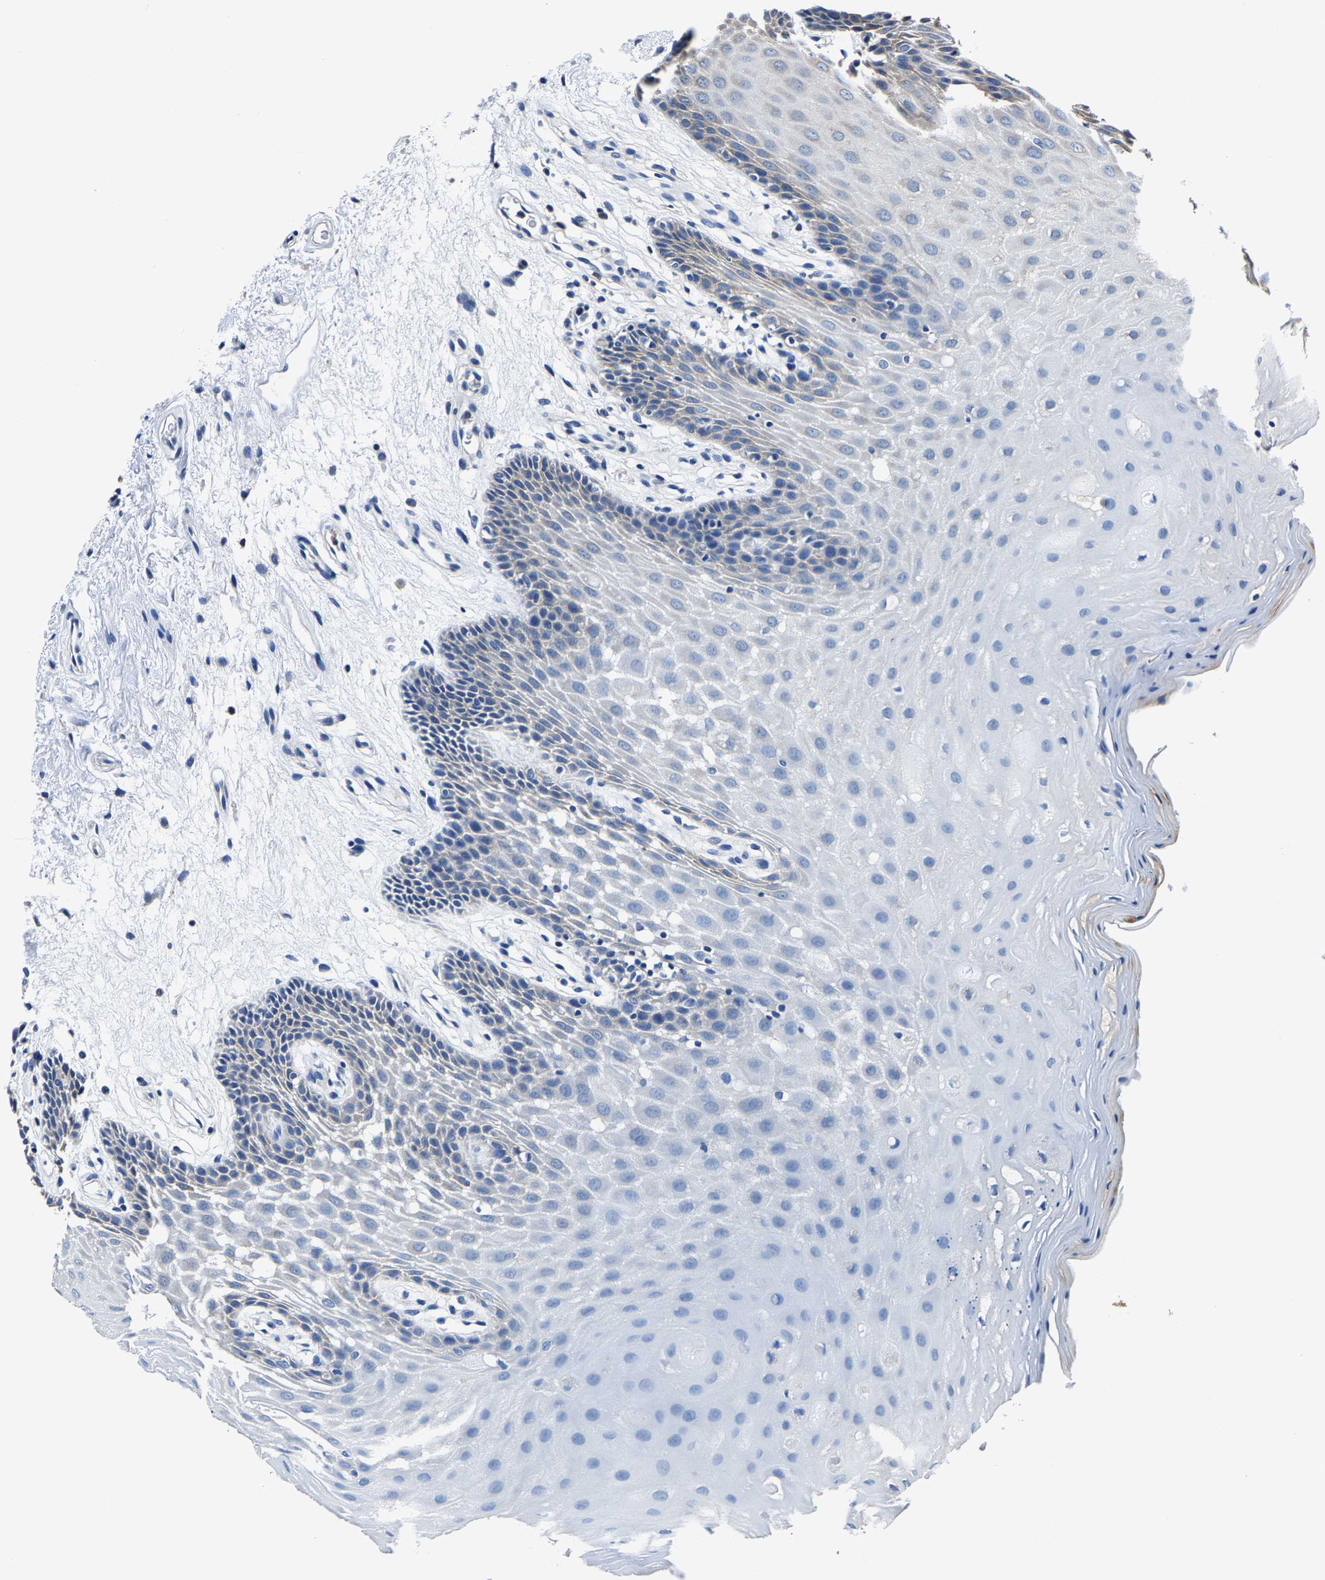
{"staining": {"intensity": "negative", "quantity": "none", "location": "none"}, "tissue": "oral mucosa", "cell_type": "Squamous epithelial cells", "image_type": "normal", "snomed": [{"axis": "morphology", "description": "Normal tissue, NOS"}, {"axis": "morphology", "description": "Squamous cell carcinoma, NOS"}, {"axis": "topography", "description": "Oral tissue"}, {"axis": "topography", "description": "Head-Neck"}], "caption": "Immunohistochemistry of benign oral mucosa reveals no positivity in squamous epithelial cells. Brightfield microscopy of immunohistochemistry stained with DAB (brown) and hematoxylin (blue), captured at high magnification.", "gene": "ALDOB", "patient": {"sex": "male", "age": 71}}